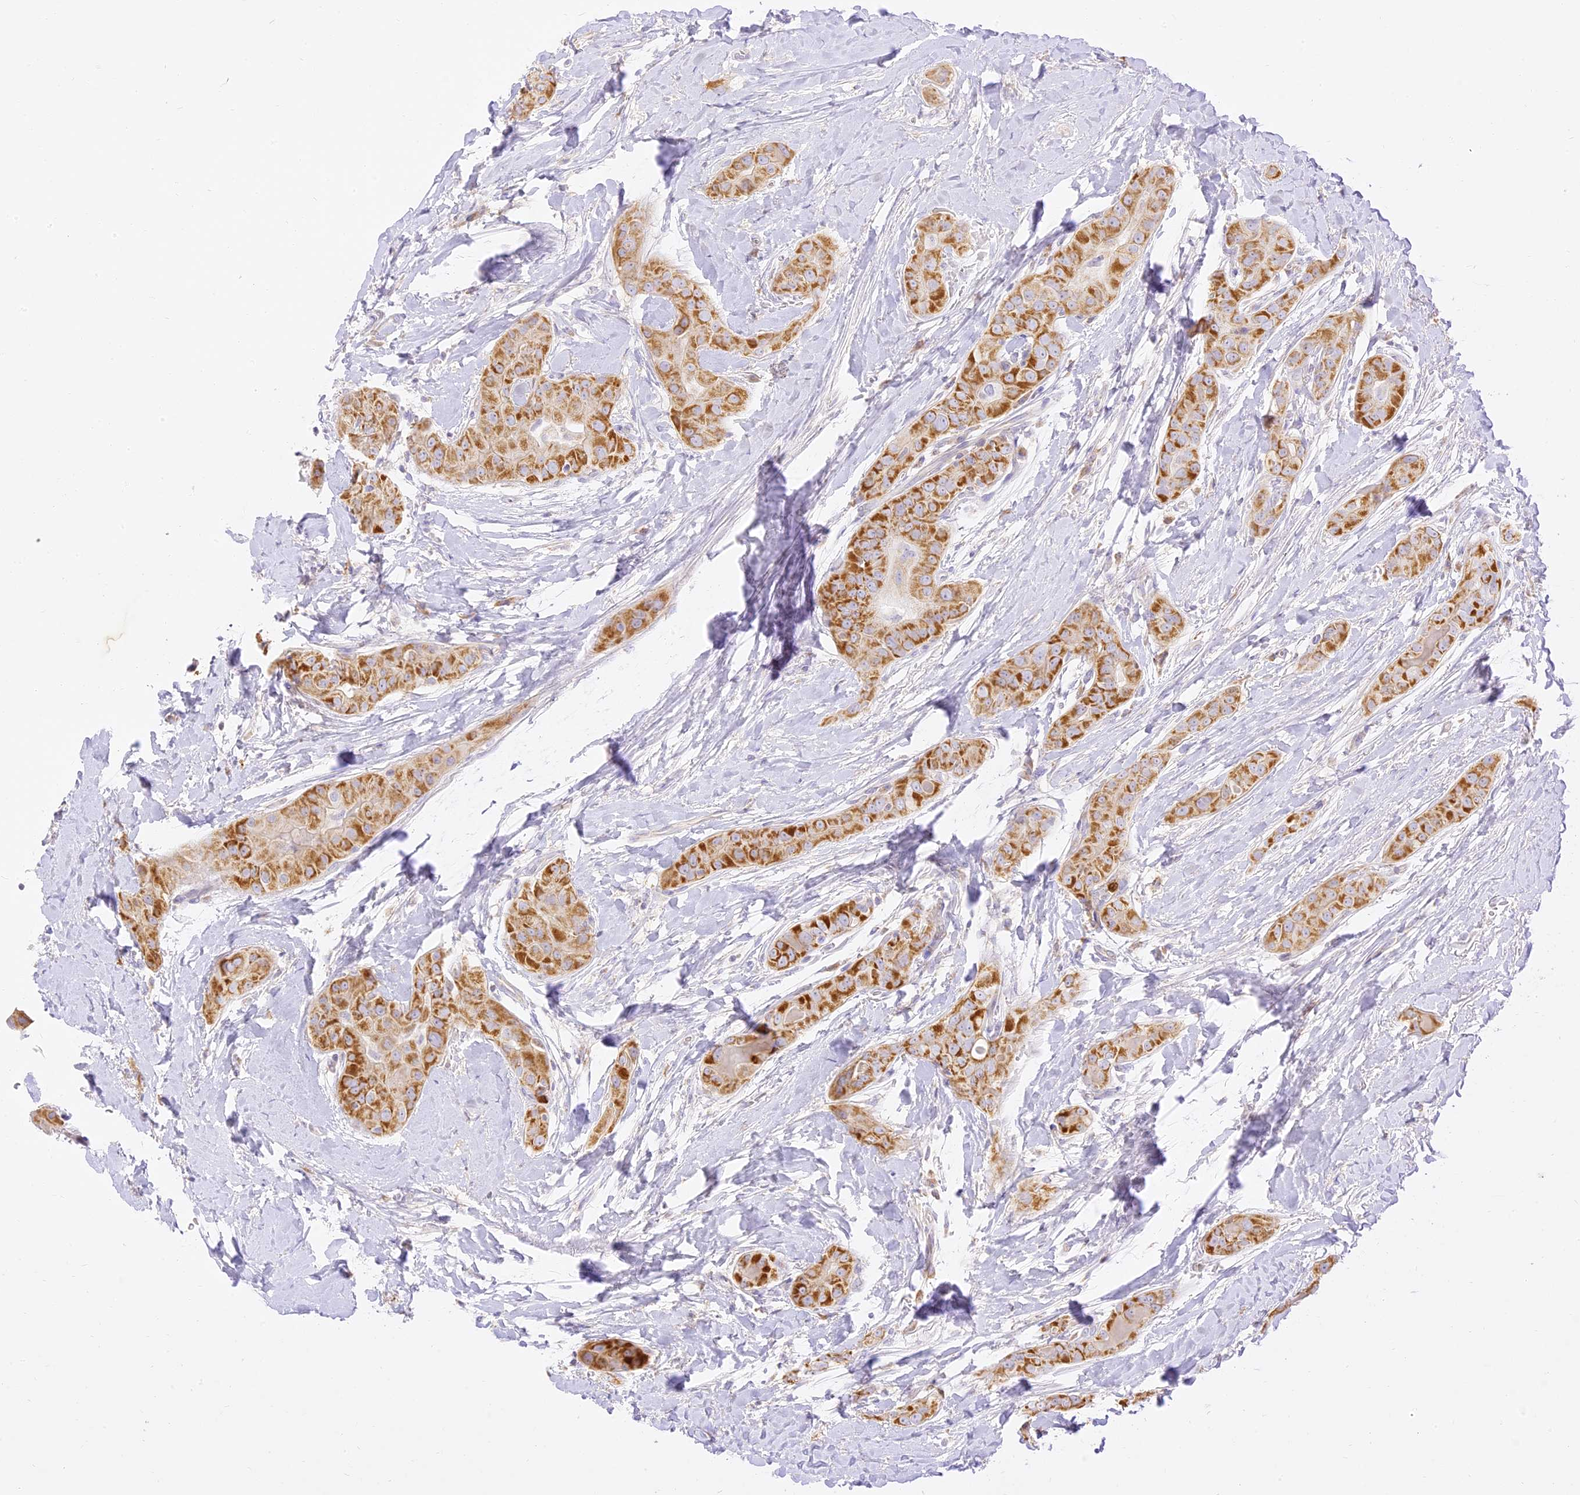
{"staining": {"intensity": "moderate", "quantity": ">75%", "location": "cytoplasmic/membranous"}, "tissue": "thyroid cancer", "cell_type": "Tumor cells", "image_type": "cancer", "snomed": [{"axis": "morphology", "description": "Papillary adenocarcinoma, NOS"}, {"axis": "topography", "description": "Thyroid gland"}], "caption": "A brown stain shows moderate cytoplasmic/membranous expression of a protein in human papillary adenocarcinoma (thyroid) tumor cells.", "gene": "LRRC15", "patient": {"sex": "male", "age": 33}}